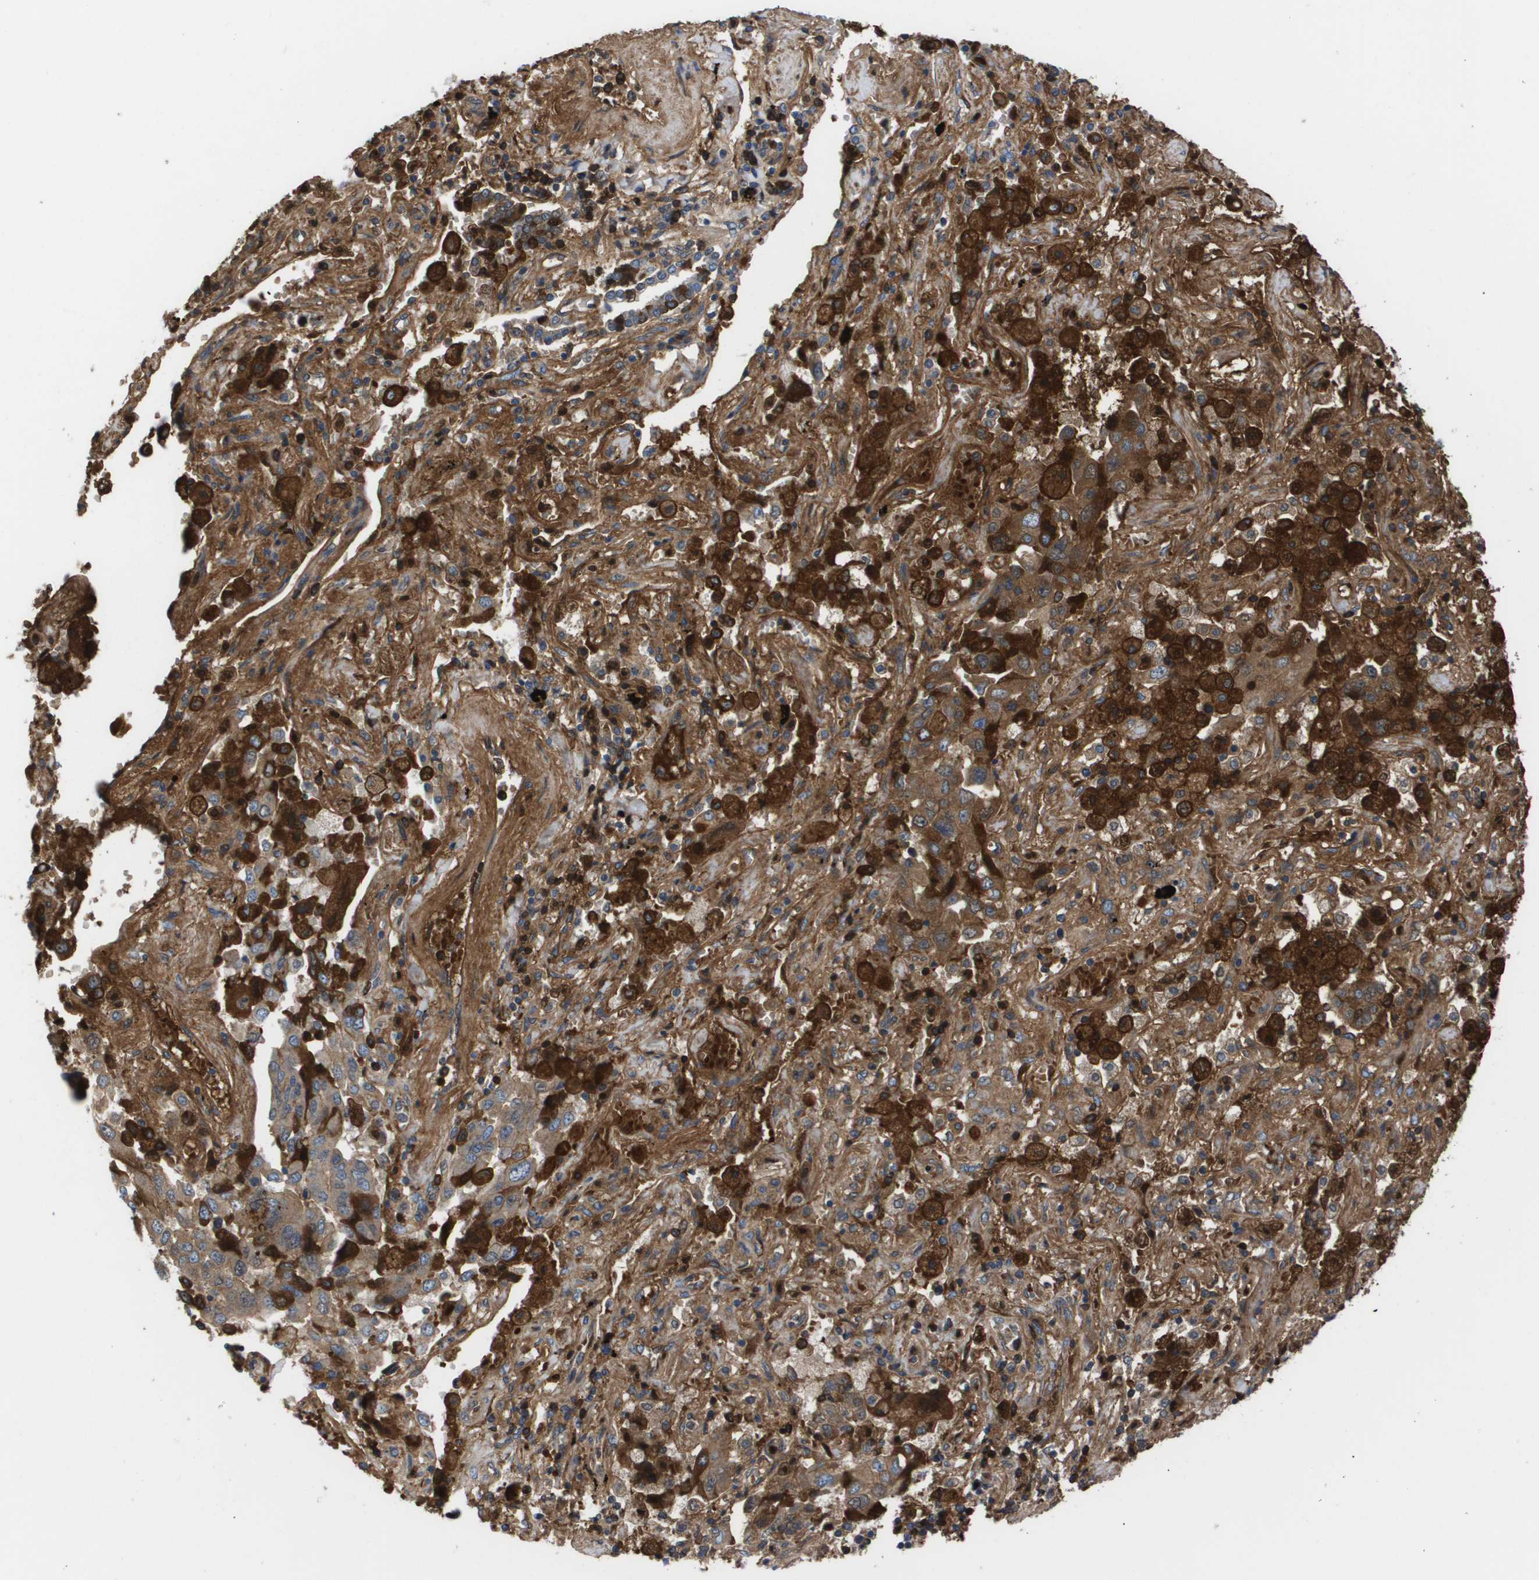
{"staining": {"intensity": "moderate", "quantity": ">75%", "location": "cytoplasmic/membranous"}, "tissue": "lung cancer", "cell_type": "Tumor cells", "image_type": "cancer", "snomed": [{"axis": "morphology", "description": "Adenocarcinoma, NOS"}, {"axis": "topography", "description": "Lung"}], "caption": "A photomicrograph of human adenocarcinoma (lung) stained for a protein demonstrates moderate cytoplasmic/membranous brown staining in tumor cells.", "gene": "SERPINA6", "patient": {"sex": "female", "age": 65}}